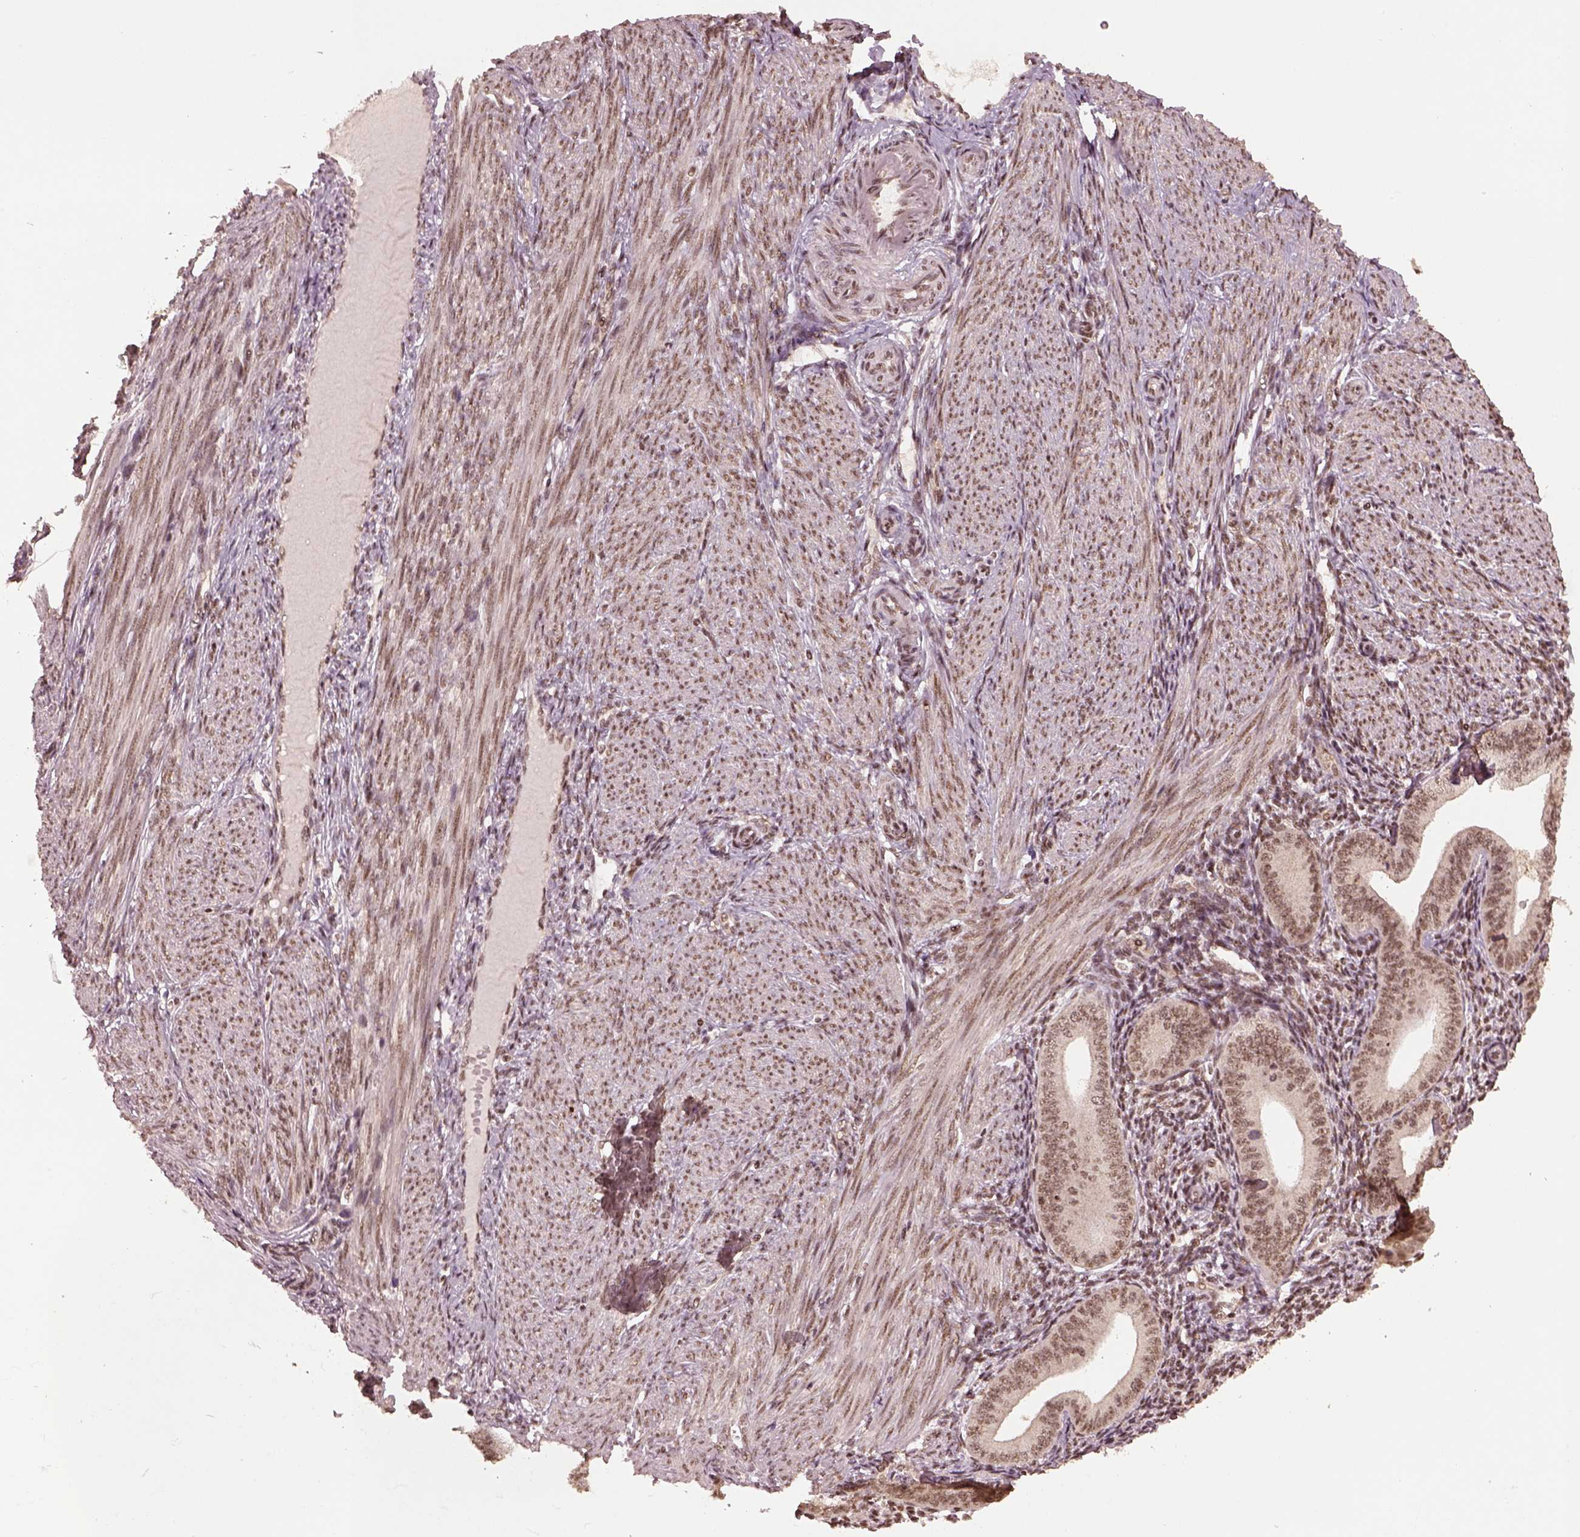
{"staining": {"intensity": "moderate", "quantity": "25%-75%", "location": "nuclear"}, "tissue": "endometrium", "cell_type": "Cells in endometrial stroma", "image_type": "normal", "snomed": [{"axis": "morphology", "description": "Normal tissue, NOS"}, {"axis": "topography", "description": "Endometrium"}], "caption": "This is a photomicrograph of immunohistochemistry (IHC) staining of normal endometrium, which shows moderate staining in the nuclear of cells in endometrial stroma.", "gene": "BRD9", "patient": {"sex": "female", "age": 39}}